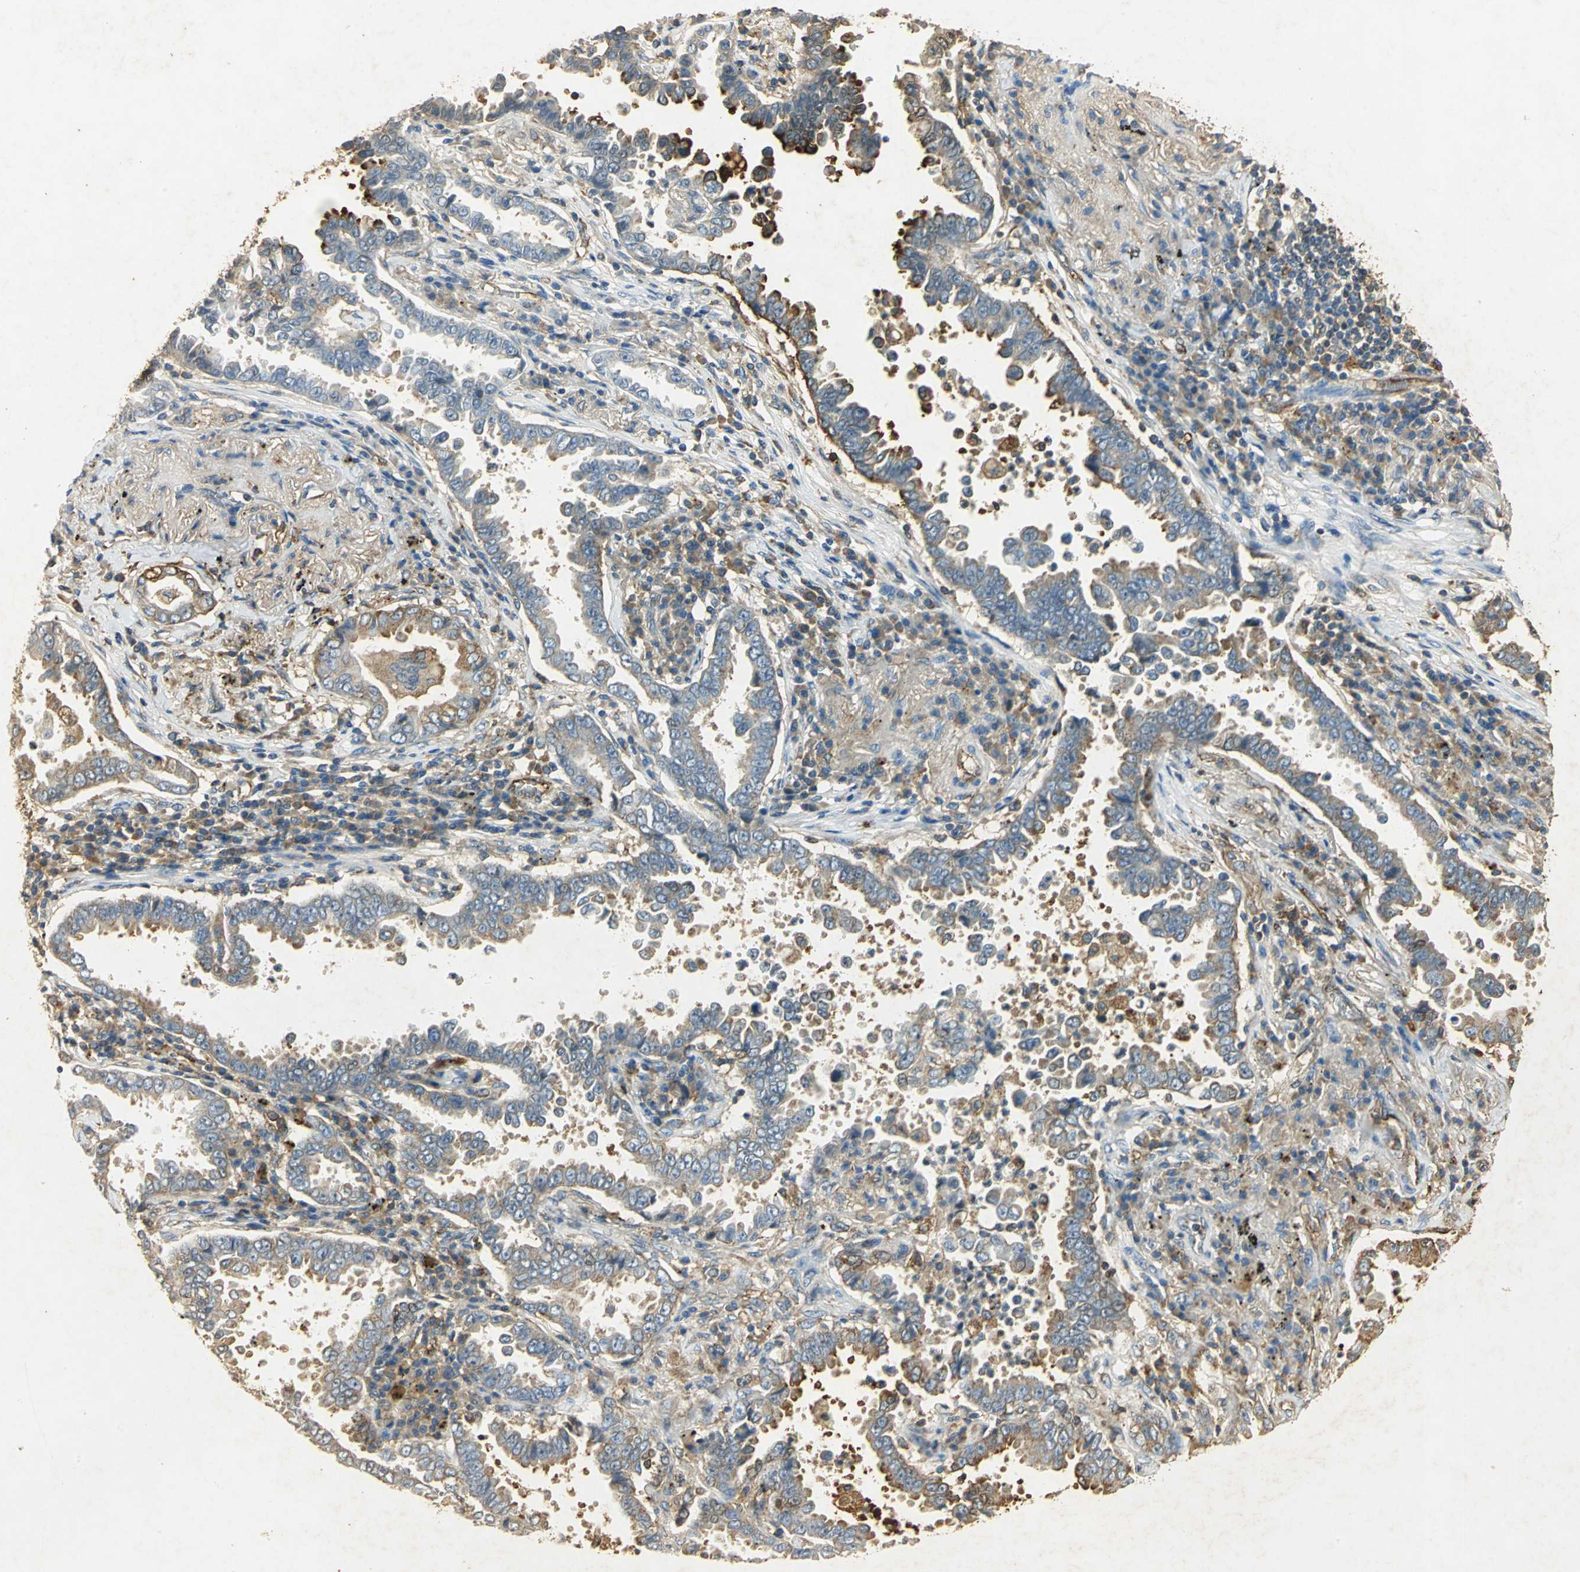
{"staining": {"intensity": "moderate", "quantity": "<25%", "location": "cytoplasmic/membranous"}, "tissue": "lung cancer", "cell_type": "Tumor cells", "image_type": "cancer", "snomed": [{"axis": "morphology", "description": "Normal tissue, NOS"}, {"axis": "morphology", "description": "Inflammation, NOS"}, {"axis": "morphology", "description": "Adenocarcinoma, NOS"}, {"axis": "topography", "description": "Lung"}], "caption": "Lung cancer stained for a protein (brown) shows moderate cytoplasmic/membranous positive expression in approximately <25% of tumor cells.", "gene": "ANXA4", "patient": {"sex": "female", "age": 64}}